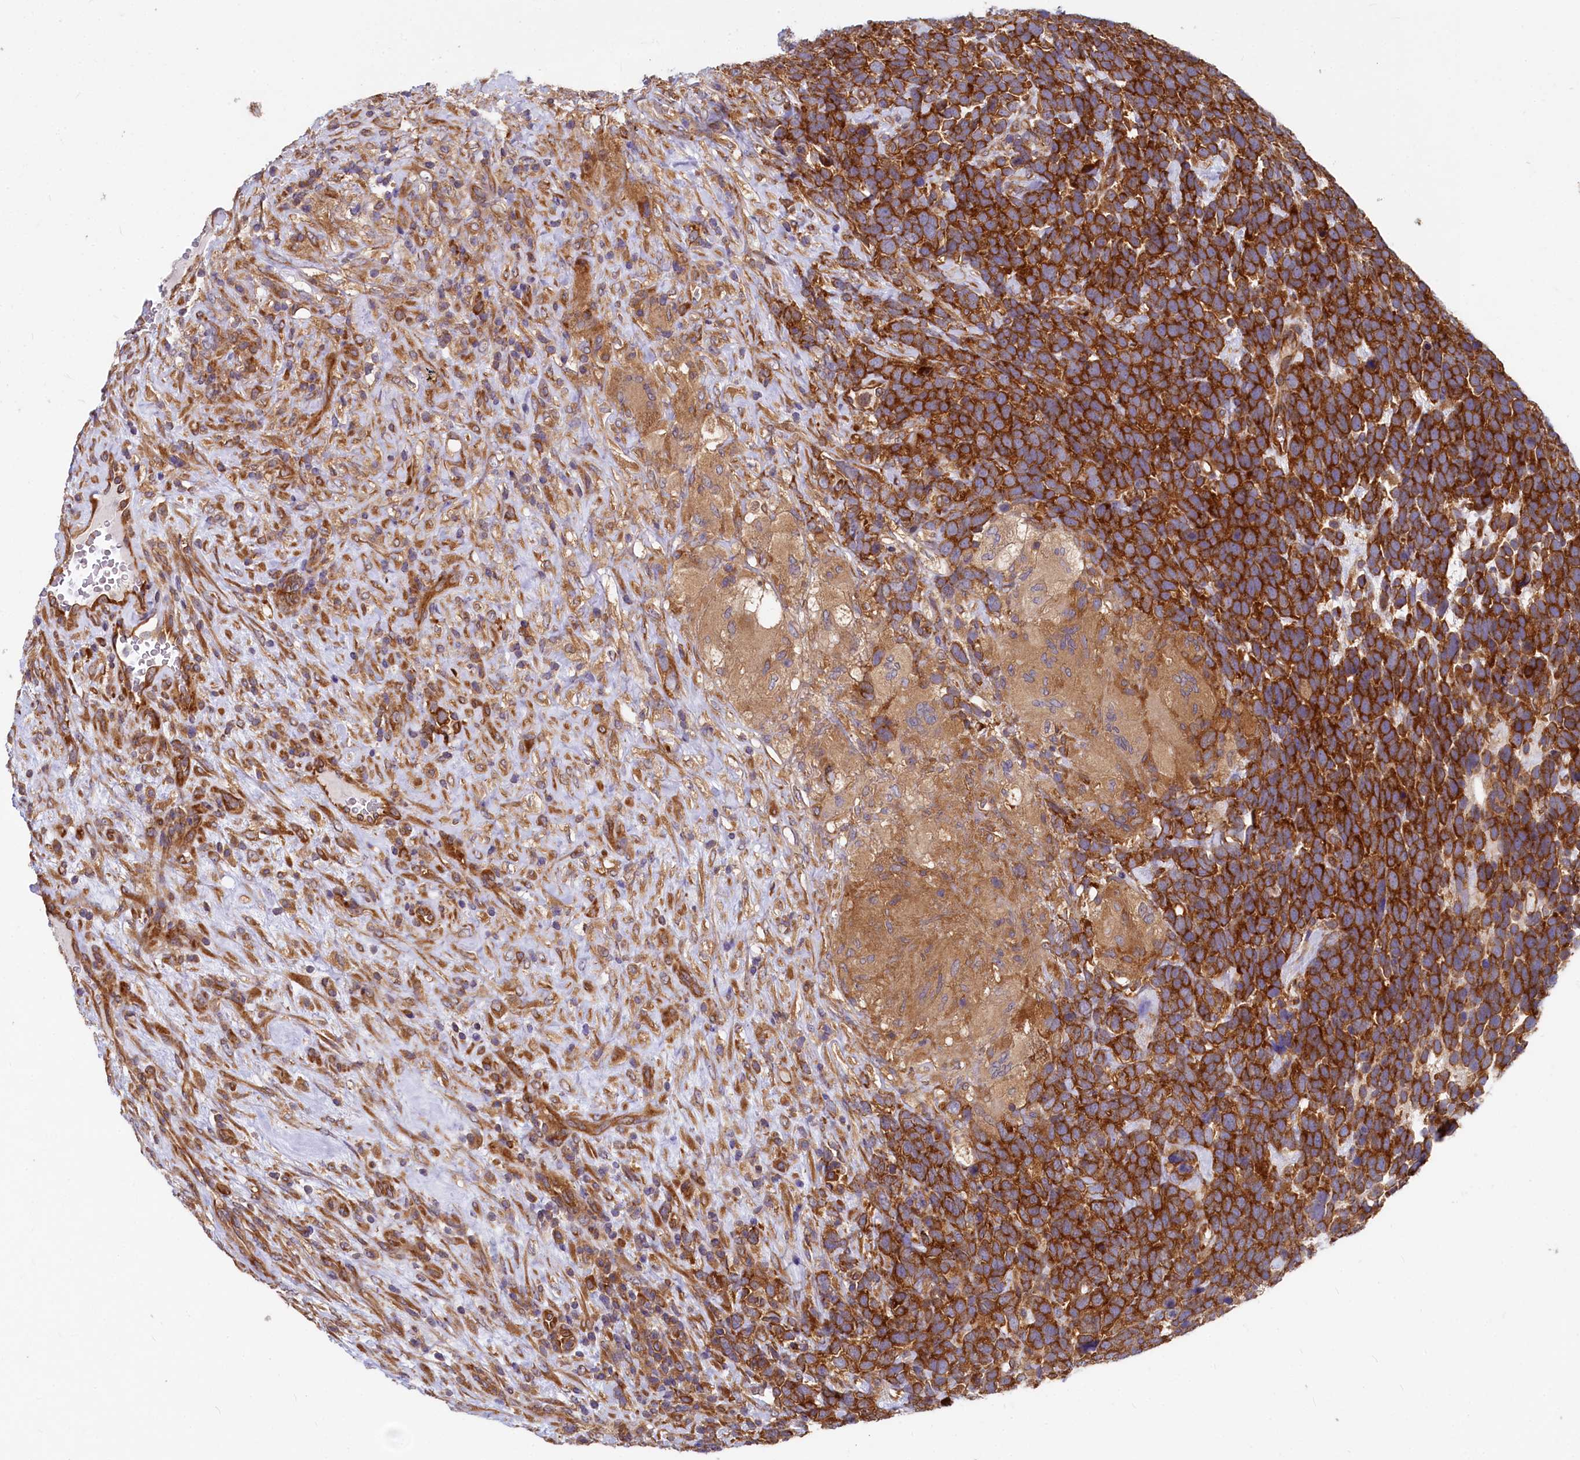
{"staining": {"intensity": "strong", "quantity": ">75%", "location": "cytoplasmic/membranous"}, "tissue": "urothelial cancer", "cell_type": "Tumor cells", "image_type": "cancer", "snomed": [{"axis": "morphology", "description": "Urothelial carcinoma, High grade"}, {"axis": "topography", "description": "Urinary bladder"}], "caption": "Strong cytoplasmic/membranous staining is seen in approximately >75% of tumor cells in high-grade urothelial carcinoma. The protein of interest is stained brown, and the nuclei are stained in blue (DAB IHC with brightfield microscopy, high magnification).", "gene": "EIF2B2", "patient": {"sex": "female", "age": 82}}